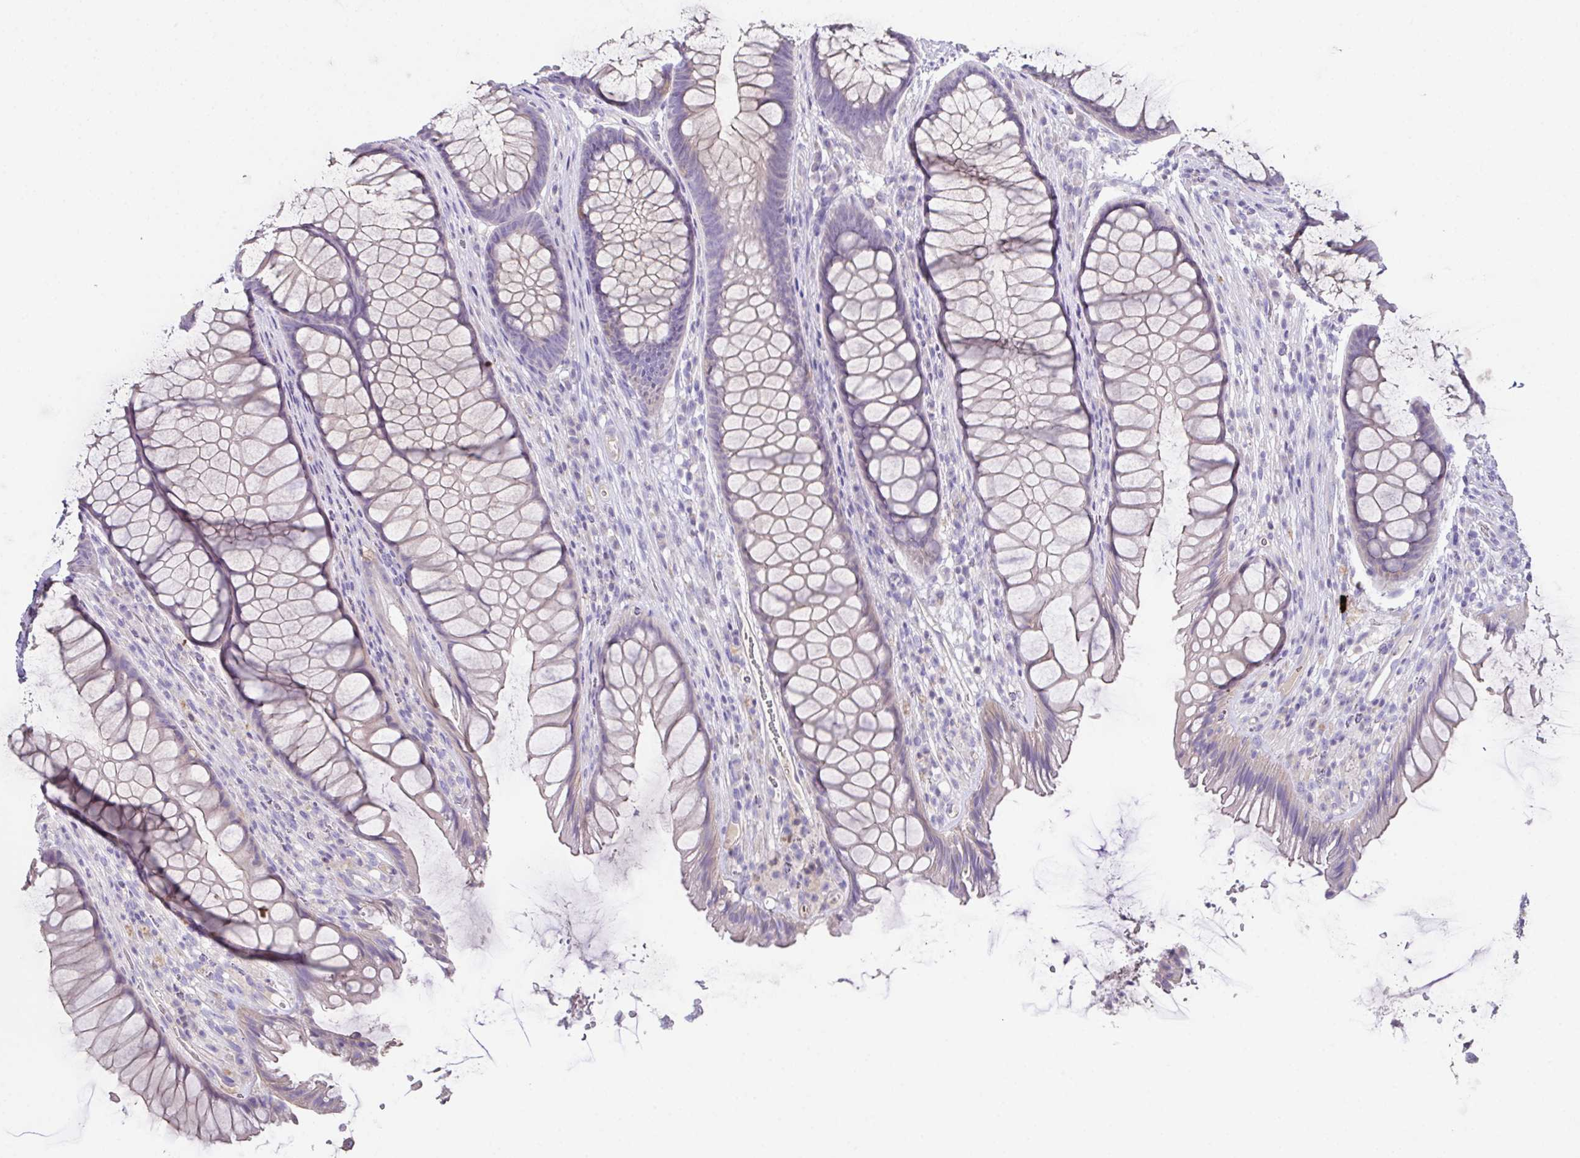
{"staining": {"intensity": "negative", "quantity": "none", "location": "none"}, "tissue": "rectum", "cell_type": "Glandular cells", "image_type": "normal", "snomed": [{"axis": "morphology", "description": "Normal tissue, NOS"}, {"axis": "topography", "description": "Rectum"}], "caption": "This is a photomicrograph of immunohistochemistry (IHC) staining of normal rectum, which shows no expression in glandular cells.", "gene": "MARCO", "patient": {"sex": "male", "age": 53}}